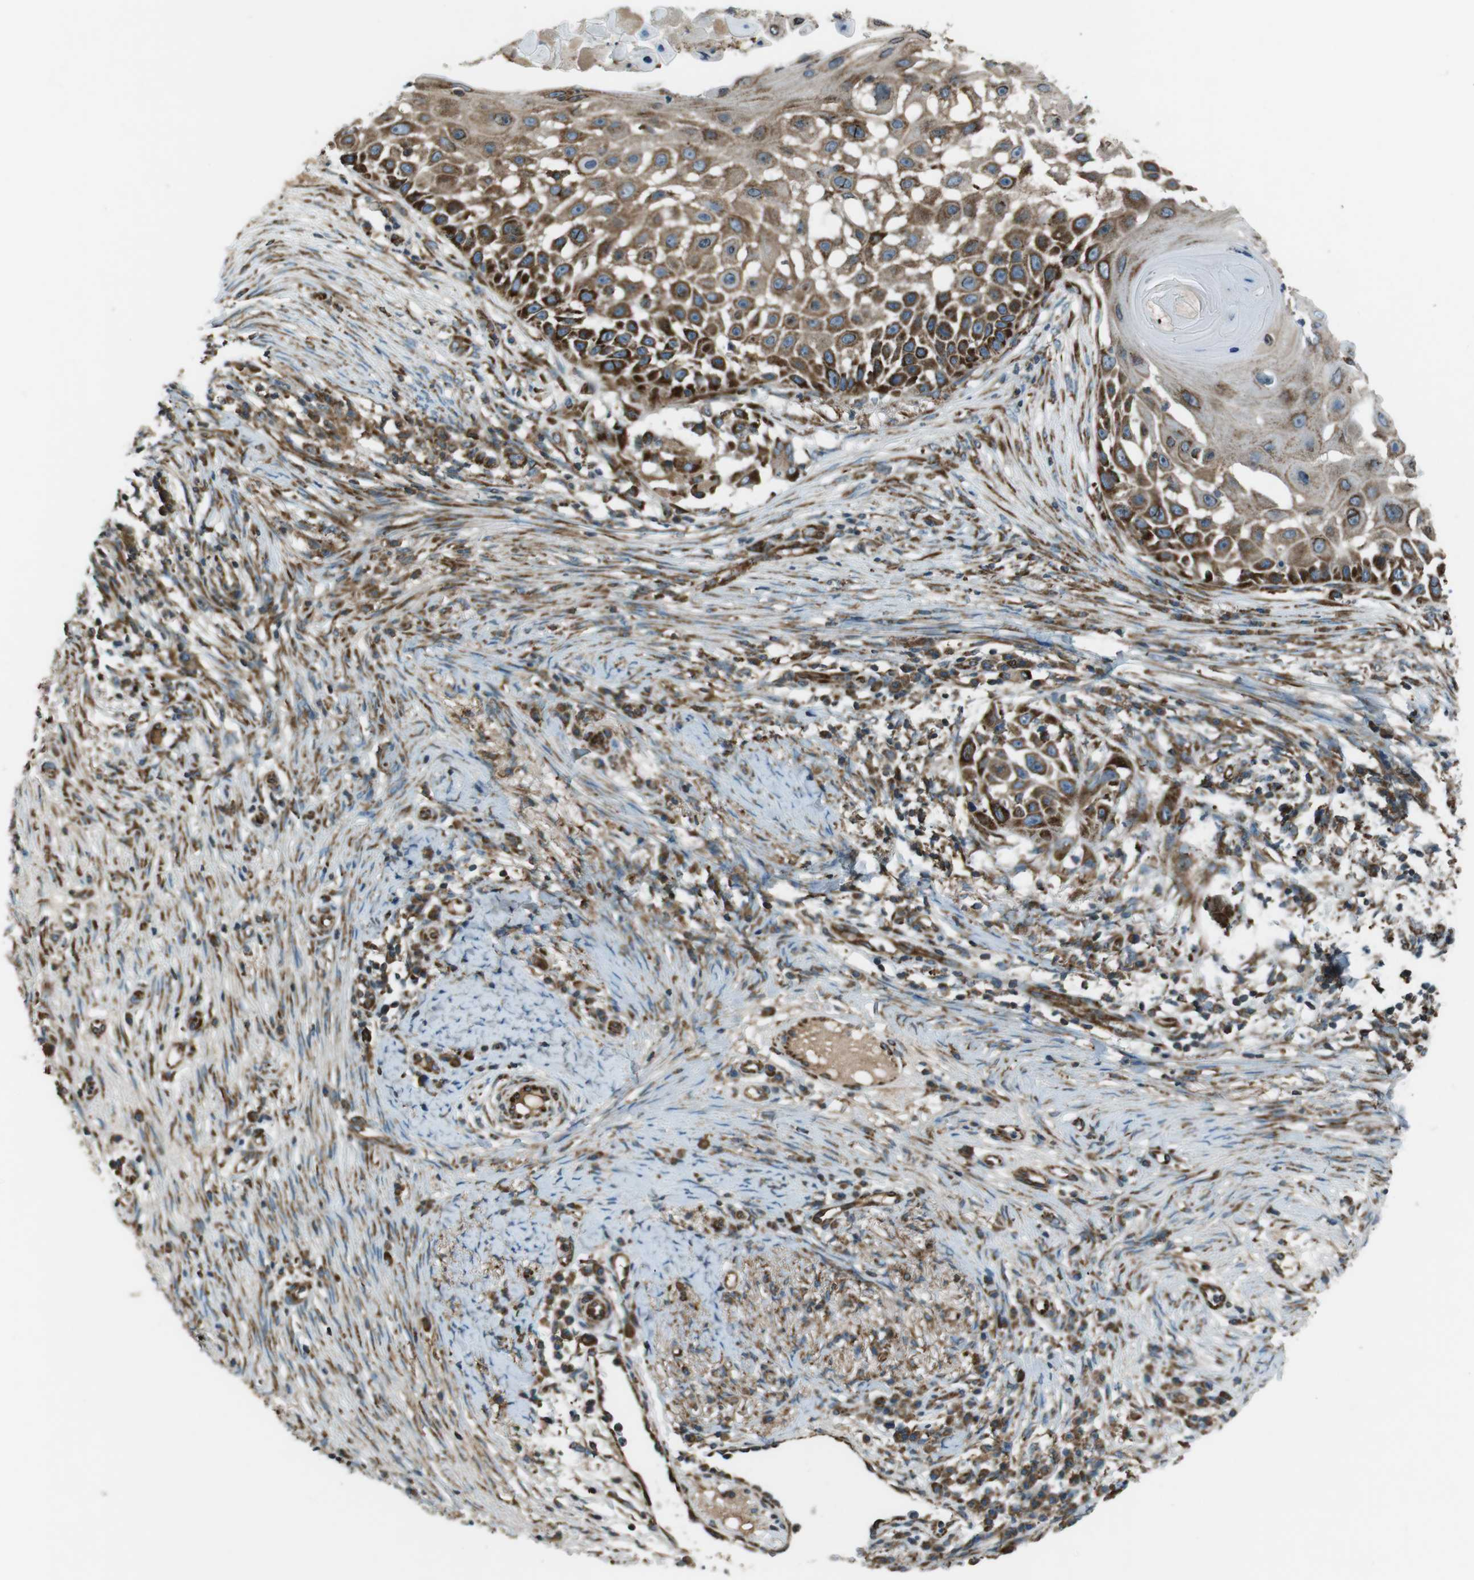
{"staining": {"intensity": "strong", "quantity": ">75%", "location": "cytoplasmic/membranous"}, "tissue": "skin cancer", "cell_type": "Tumor cells", "image_type": "cancer", "snomed": [{"axis": "morphology", "description": "Squamous cell carcinoma, NOS"}, {"axis": "topography", "description": "Skin"}], "caption": "Human skin squamous cell carcinoma stained for a protein (brown) demonstrates strong cytoplasmic/membranous positive expression in approximately >75% of tumor cells.", "gene": "KTN1", "patient": {"sex": "female", "age": 44}}